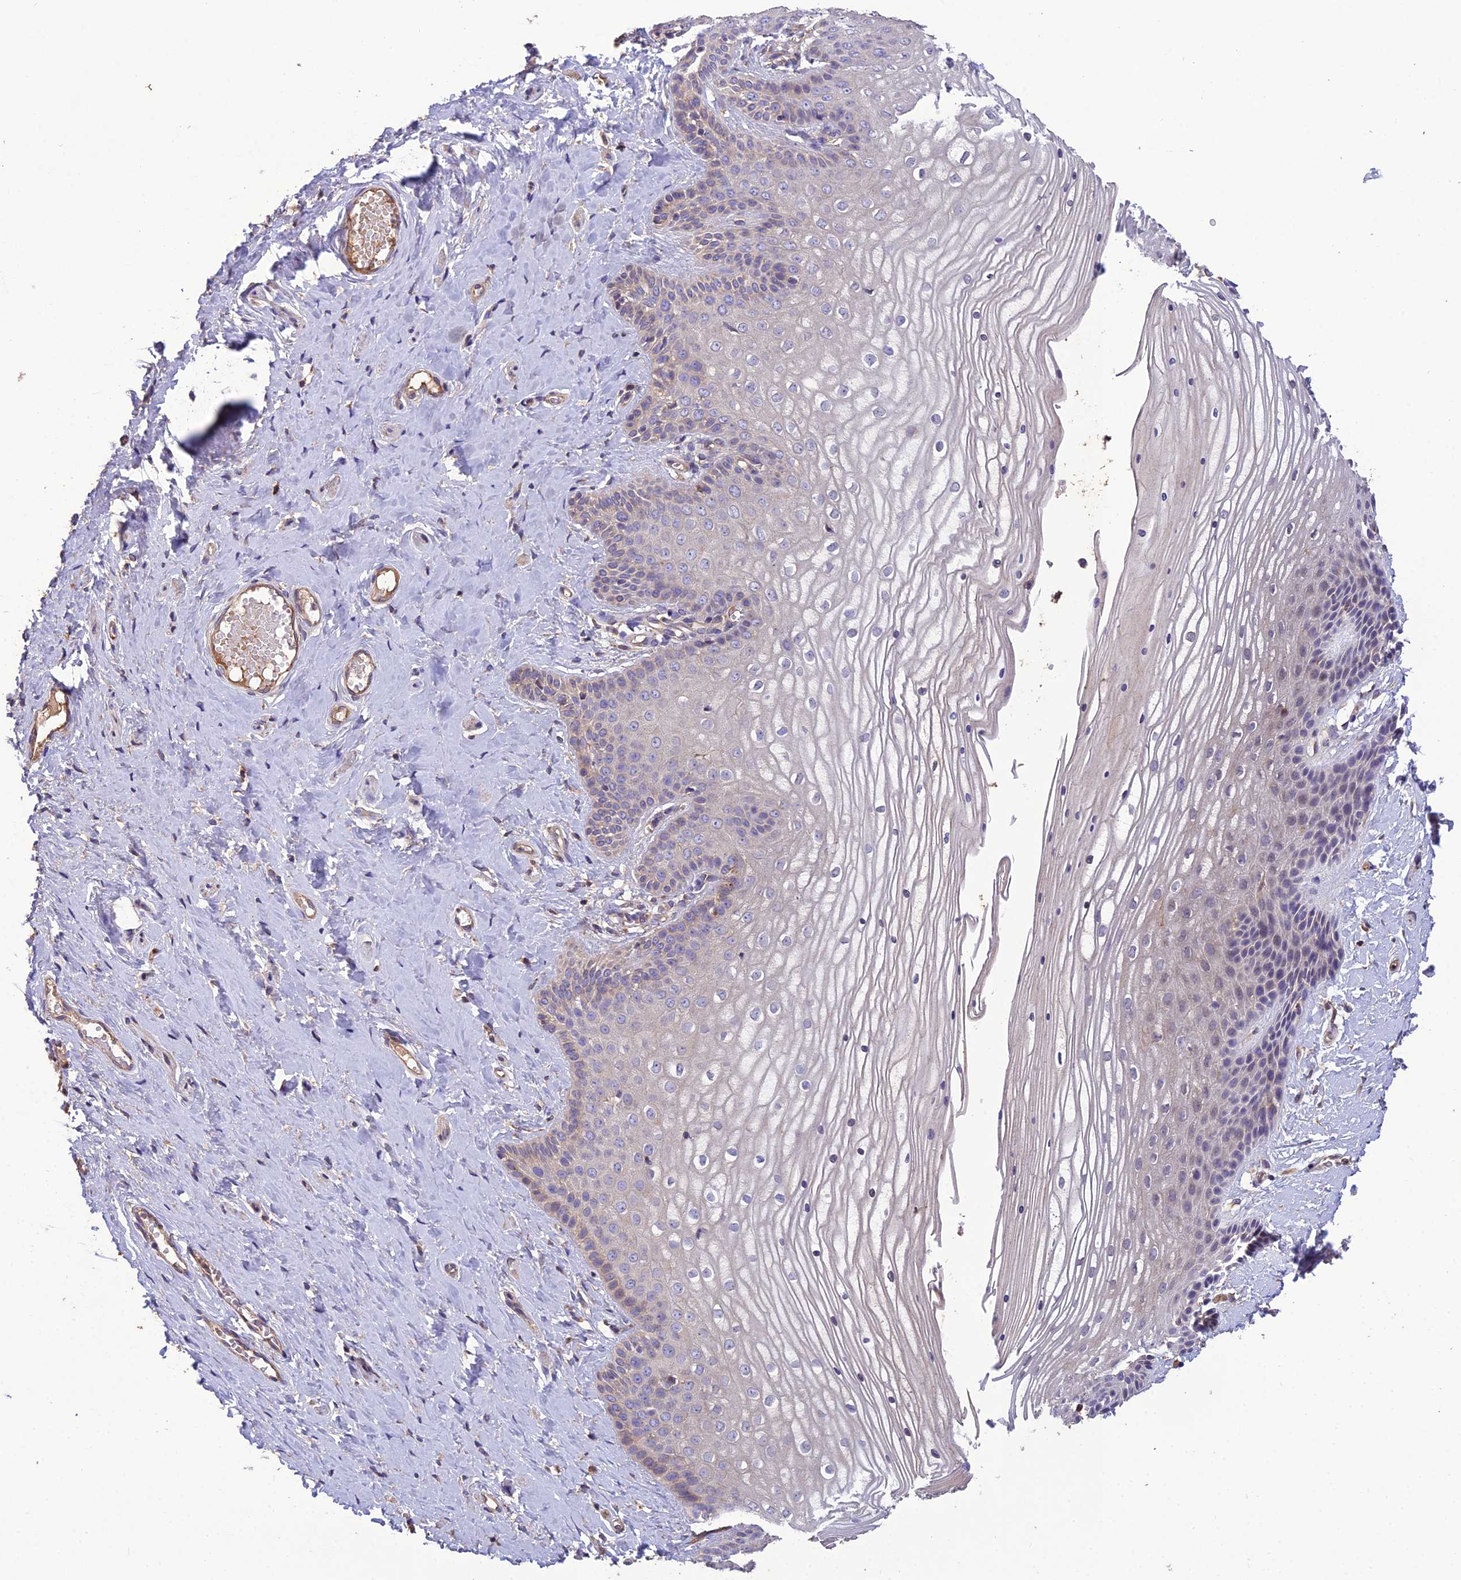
{"staining": {"intensity": "weak", "quantity": "25%-75%", "location": "cytoplasmic/membranous"}, "tissue": "vagina", "cell_type": "Squamous epithelial cells", "image_type": "normal", "snomed": [{"axis": "morphology", "description": "Normal tissue, NOS"}, {"axis": "topography", "description": "Vagina"}, {"axis": "topography", "description": "Cervix"}], "caption": "Weak cytoplasmic/membranous staining is appreciated in approximately 25%-75% of squamous epithelial cells in benign vagina.", "gene": "MIOS", "patient": {"sex": "female", "age": 40}}